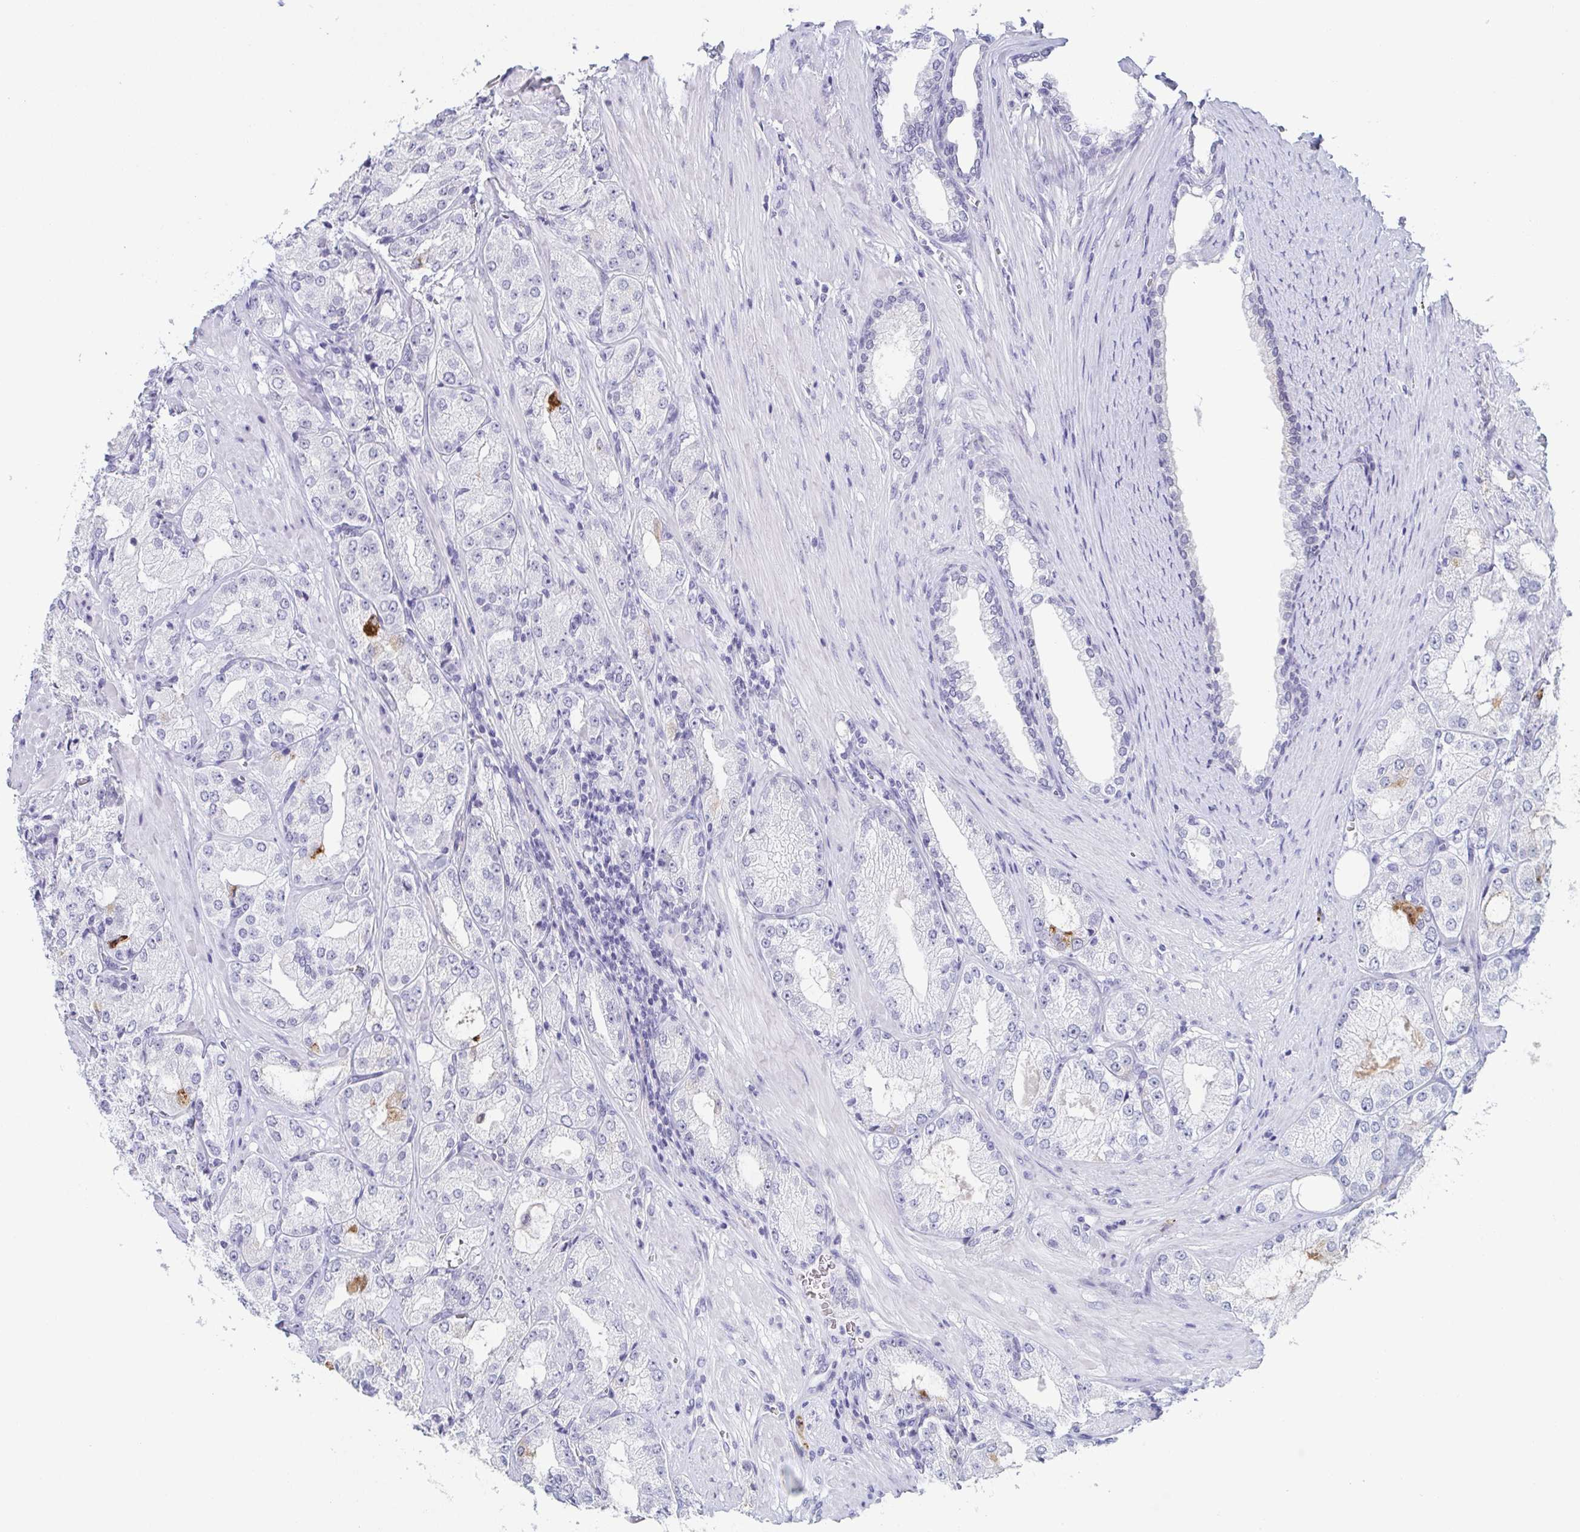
{"staining": {"intensity": "negative", "quantity": "none", "location": "none"}, "tissue": "prostate cancer", "cell_type": "Tumor cells", "image_type": "cancer", "snomed": [{"axis": "morphology", "description": "Adenocarcinoma, High grade"}, {"axis": "topography", "description": "Prostate"}], "caption": "There is no significant positivity in tumor cells of prostate adenocarcinoma (high-grade). (Brightfield microscopy of DAB immunohistochemistry (IHC) at high magnification).", "gene": "REG4", "patient": {"sex": "male", "age": 68}}